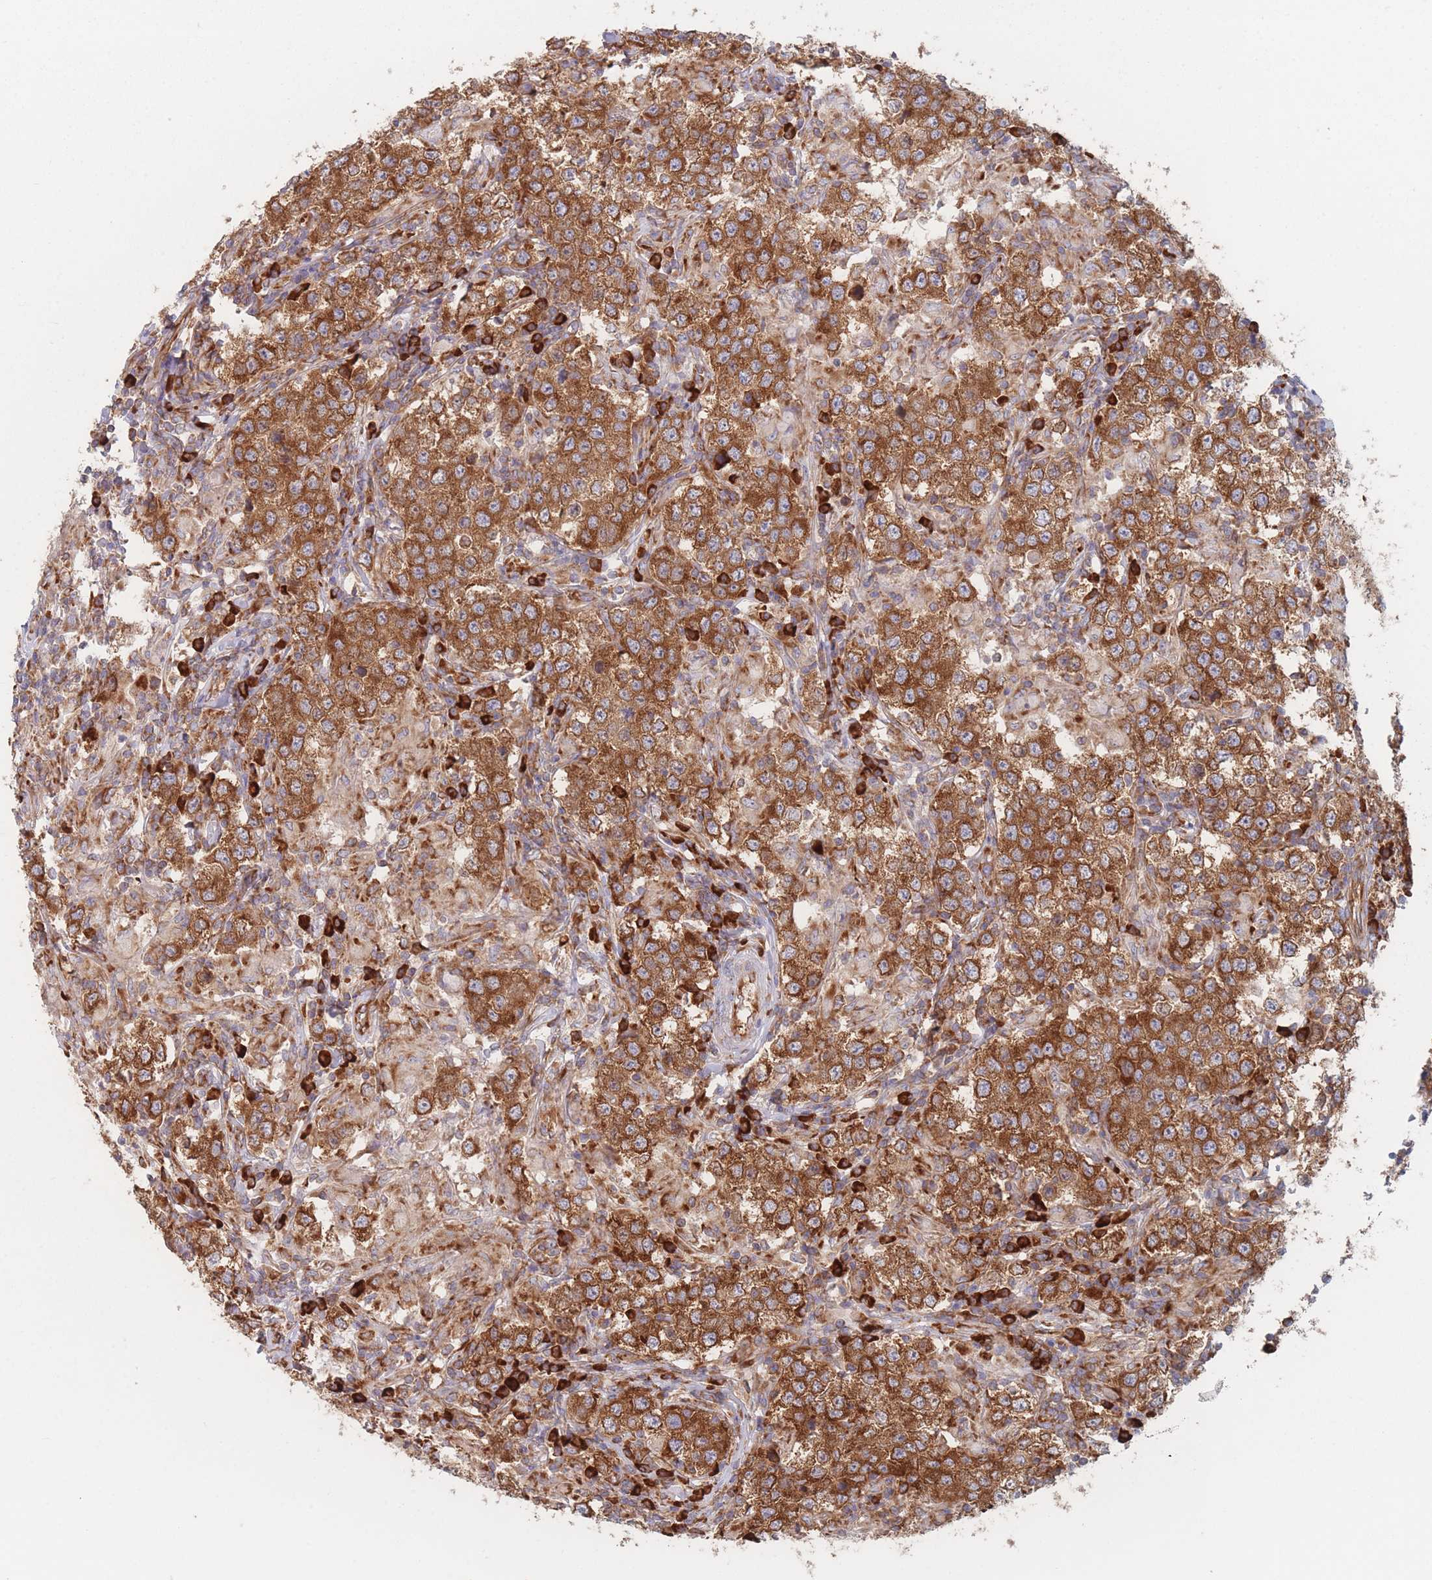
{"staining": {"intensity": "moderate", "quantity": ">75%", "location": "cytoplasmic/membranous"}, "tissue": "testis cancer", "cell_type": "Tumor cells", "image_type": "cancer", "snomed": [{"axis": "morphology", "description": "Seminoma, NOS"}, {"axis": "morphology", "description": "Carcinoma, Embryonal, NOS"}, {"axis": "topography", "description": "Testis"}], "caption": "Protein expression analysis of human testis cancer (seminoma) reveals moderate cytoplasmic/membranous positivity in approximately >75% of tumor cells.", "gene": "EEF1B2", "patient": {"sex": "male", "age": 41}}